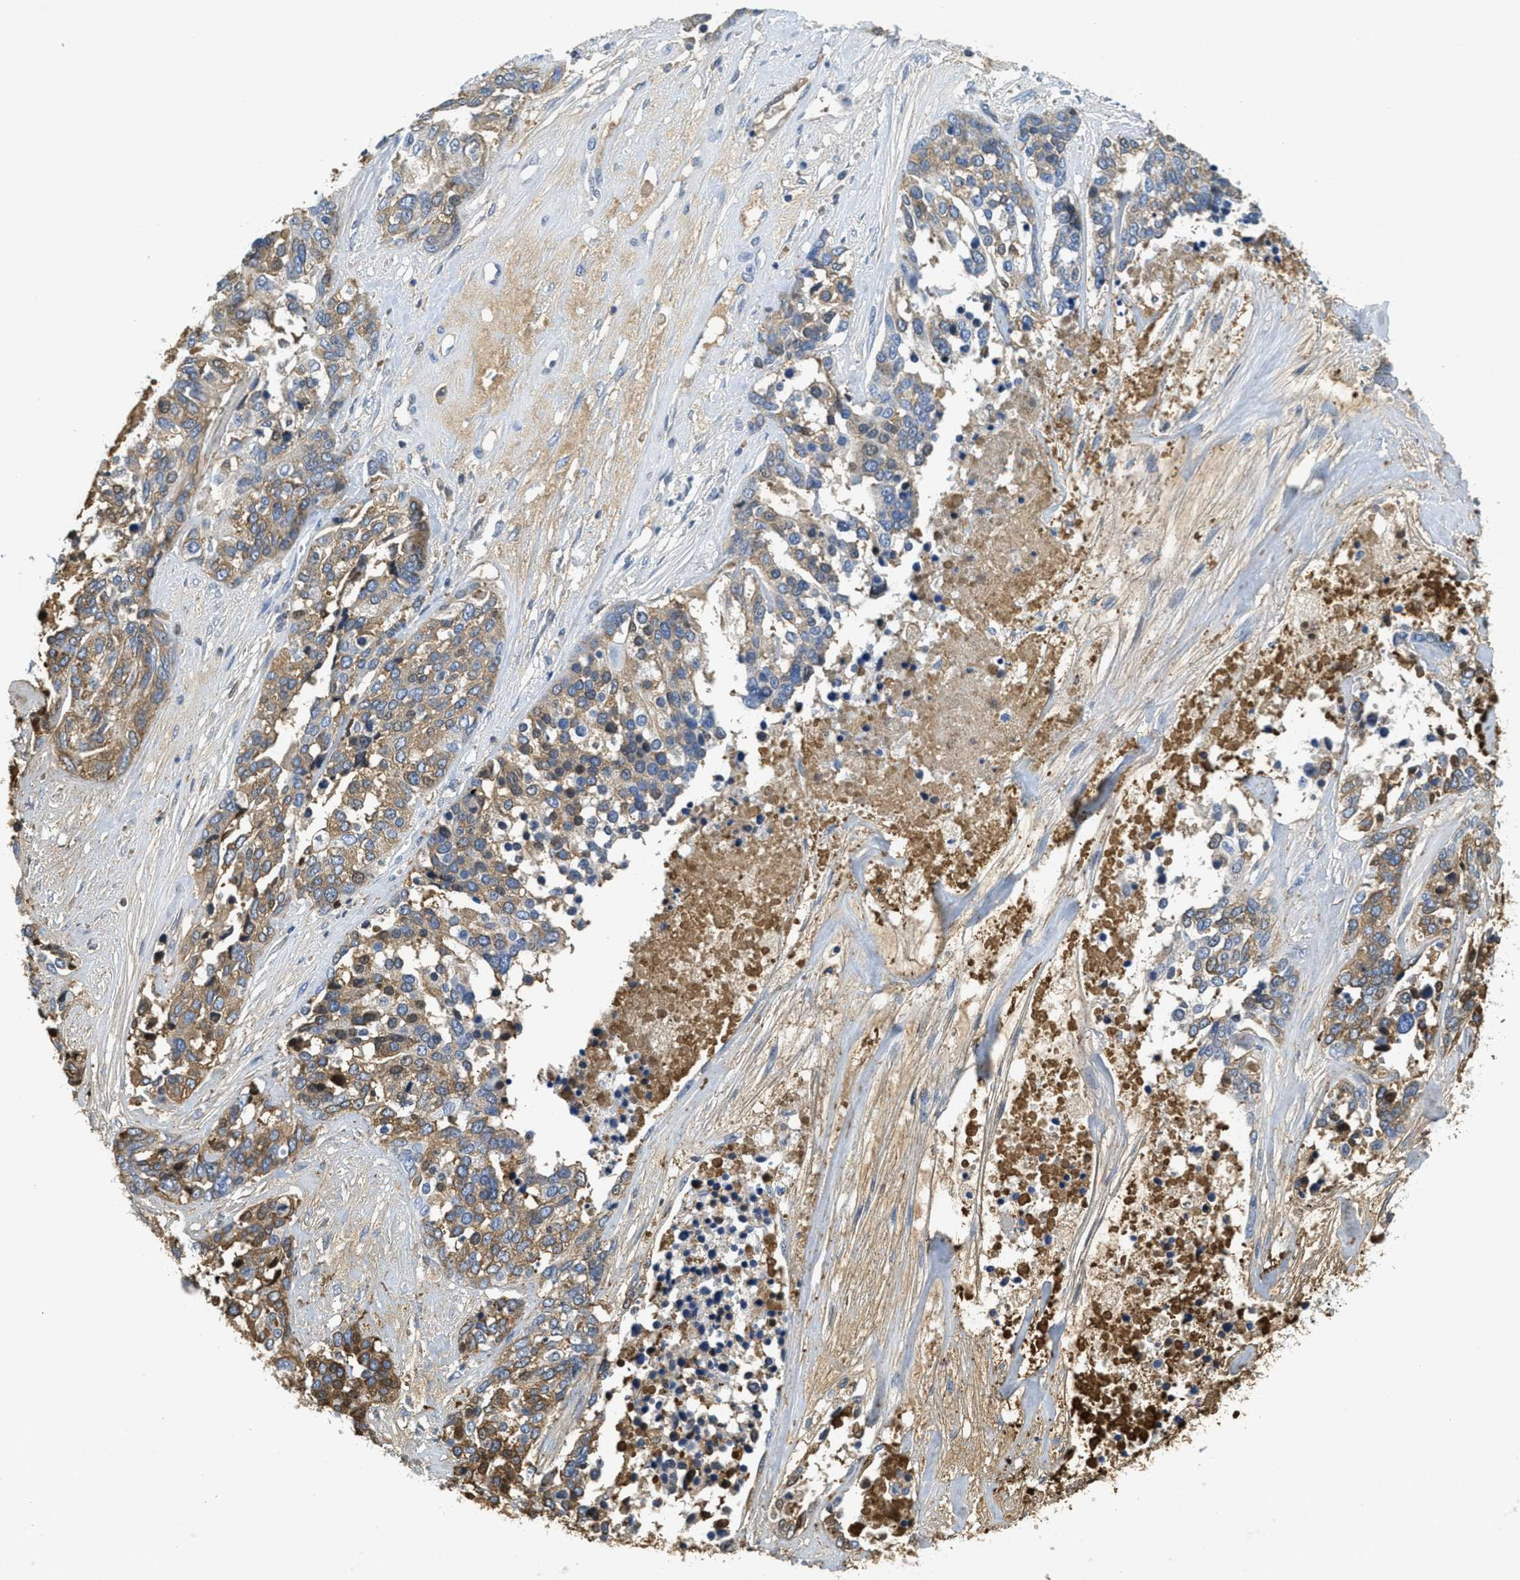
{"staining": {"intensity": "moderate", "quantity": ">75%", "location": "cytoplasmic/membranous"}, "tissue": "ovarian cancer", "cell_type": "Tumor cells", "image_type": "cancer", "snomed": [{"axis": "morphology", "description": "Cystadenocarcinoma, serous, NOS"}, {"axis": "topography", "description": "Ovary"}], "caption": "IHC image of neoplastic tissue: serous cystadenocarcinoma (ovarian) stained using immunohistochemistry (IHC) reveals medium levels of moderate protein expression localized specifically in the cytoplasmic/membranous of tumor cells, appearing as a cytoplasmic/membranous brown color.", "gene": "SERPINA1", "patient": {"sex": "female", "age": 44}}